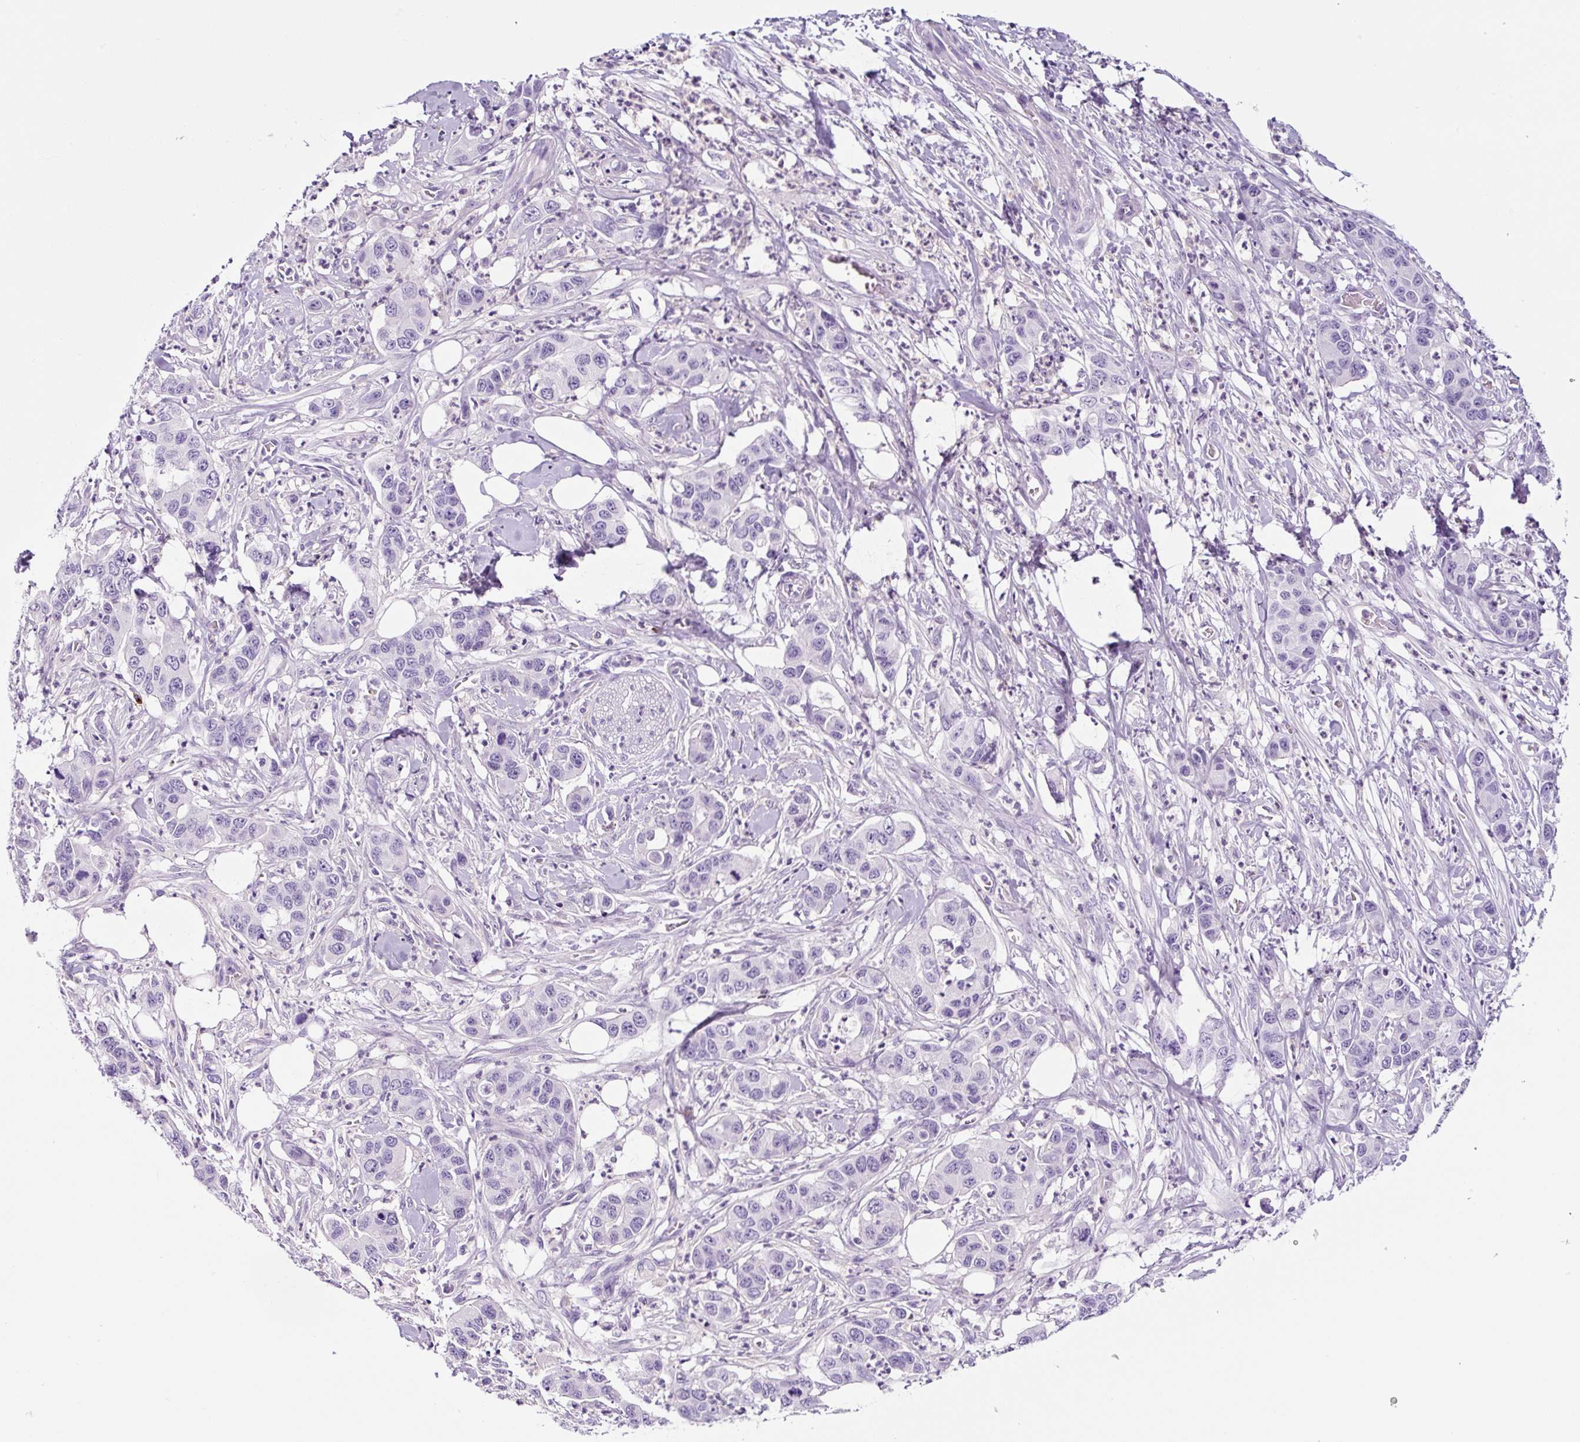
{"staining": {"intensity": "negative", "quantity": "none", "location": "none"}, "tissue": "pancreatic cancer", "cell_type": "Tumor cells", "image_type": "cancer", "snomed": [{"axis": "morphology", "description": "Adenocarcinoma, NOS"}, {"axis": "topography", "description": "Pancreas"}], "caption": "Tumor cells show no significant positivity in pancreatic adenocarcinoma.", "gene": "RNF212B", "patient": {"sex": "male", "age": 73}}